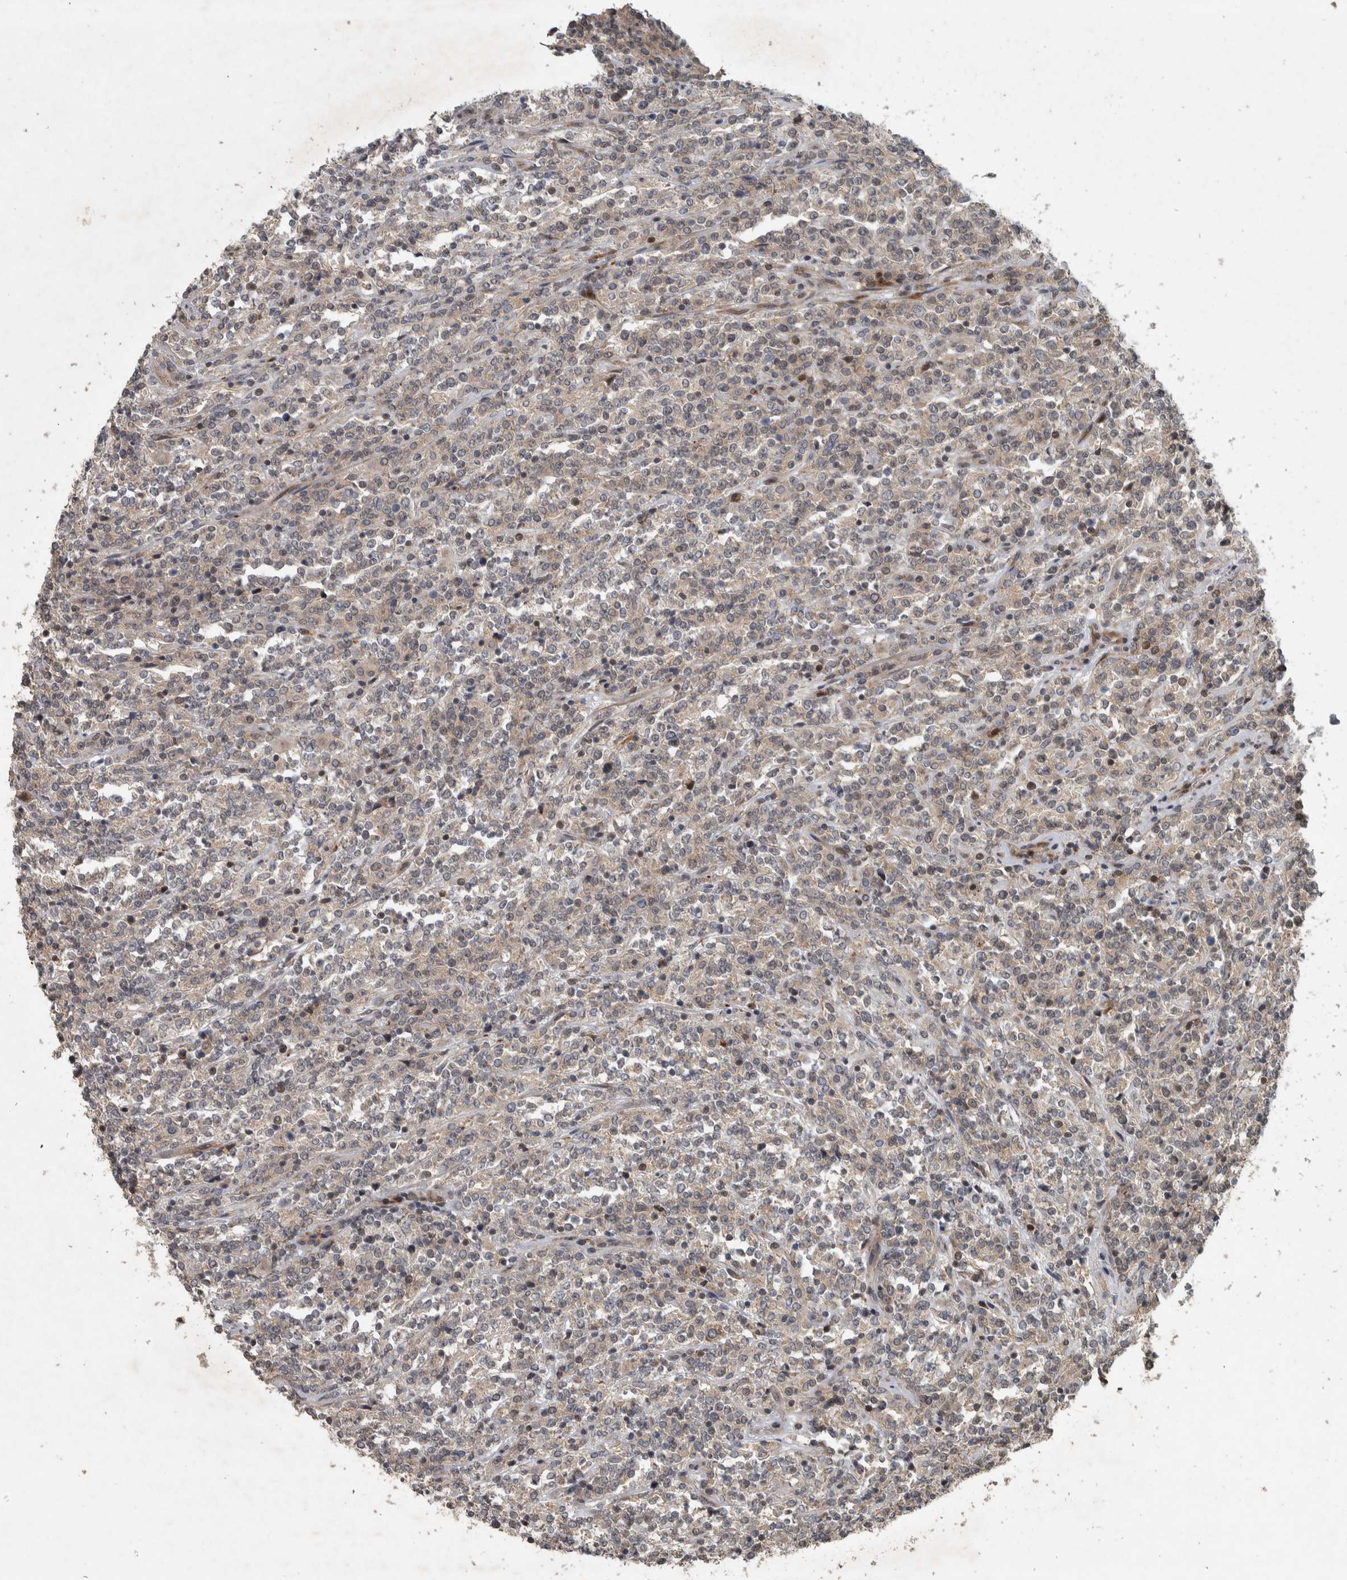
{"staining": {"intensity": "negative", "quantity": "none", "location": "none"}, "tissue": "lymphoma", "cell_type": "Tumor cells", "image_type": "cancer", "snomed": [{"axis": "morphology", "description": "Malignant lymphoma, non-Hodgkin's type, High grade"}, {"axis": "topography", "description": "Soft tissue"}], "caption": "Immunohistochemical staining of malignant lymphoma, non-Hodgkin's type (high-grade) exhibits no significant expression in tumor cells.", "gene": "ERAL1", "patient": {"sex": "male", "age": 18}}